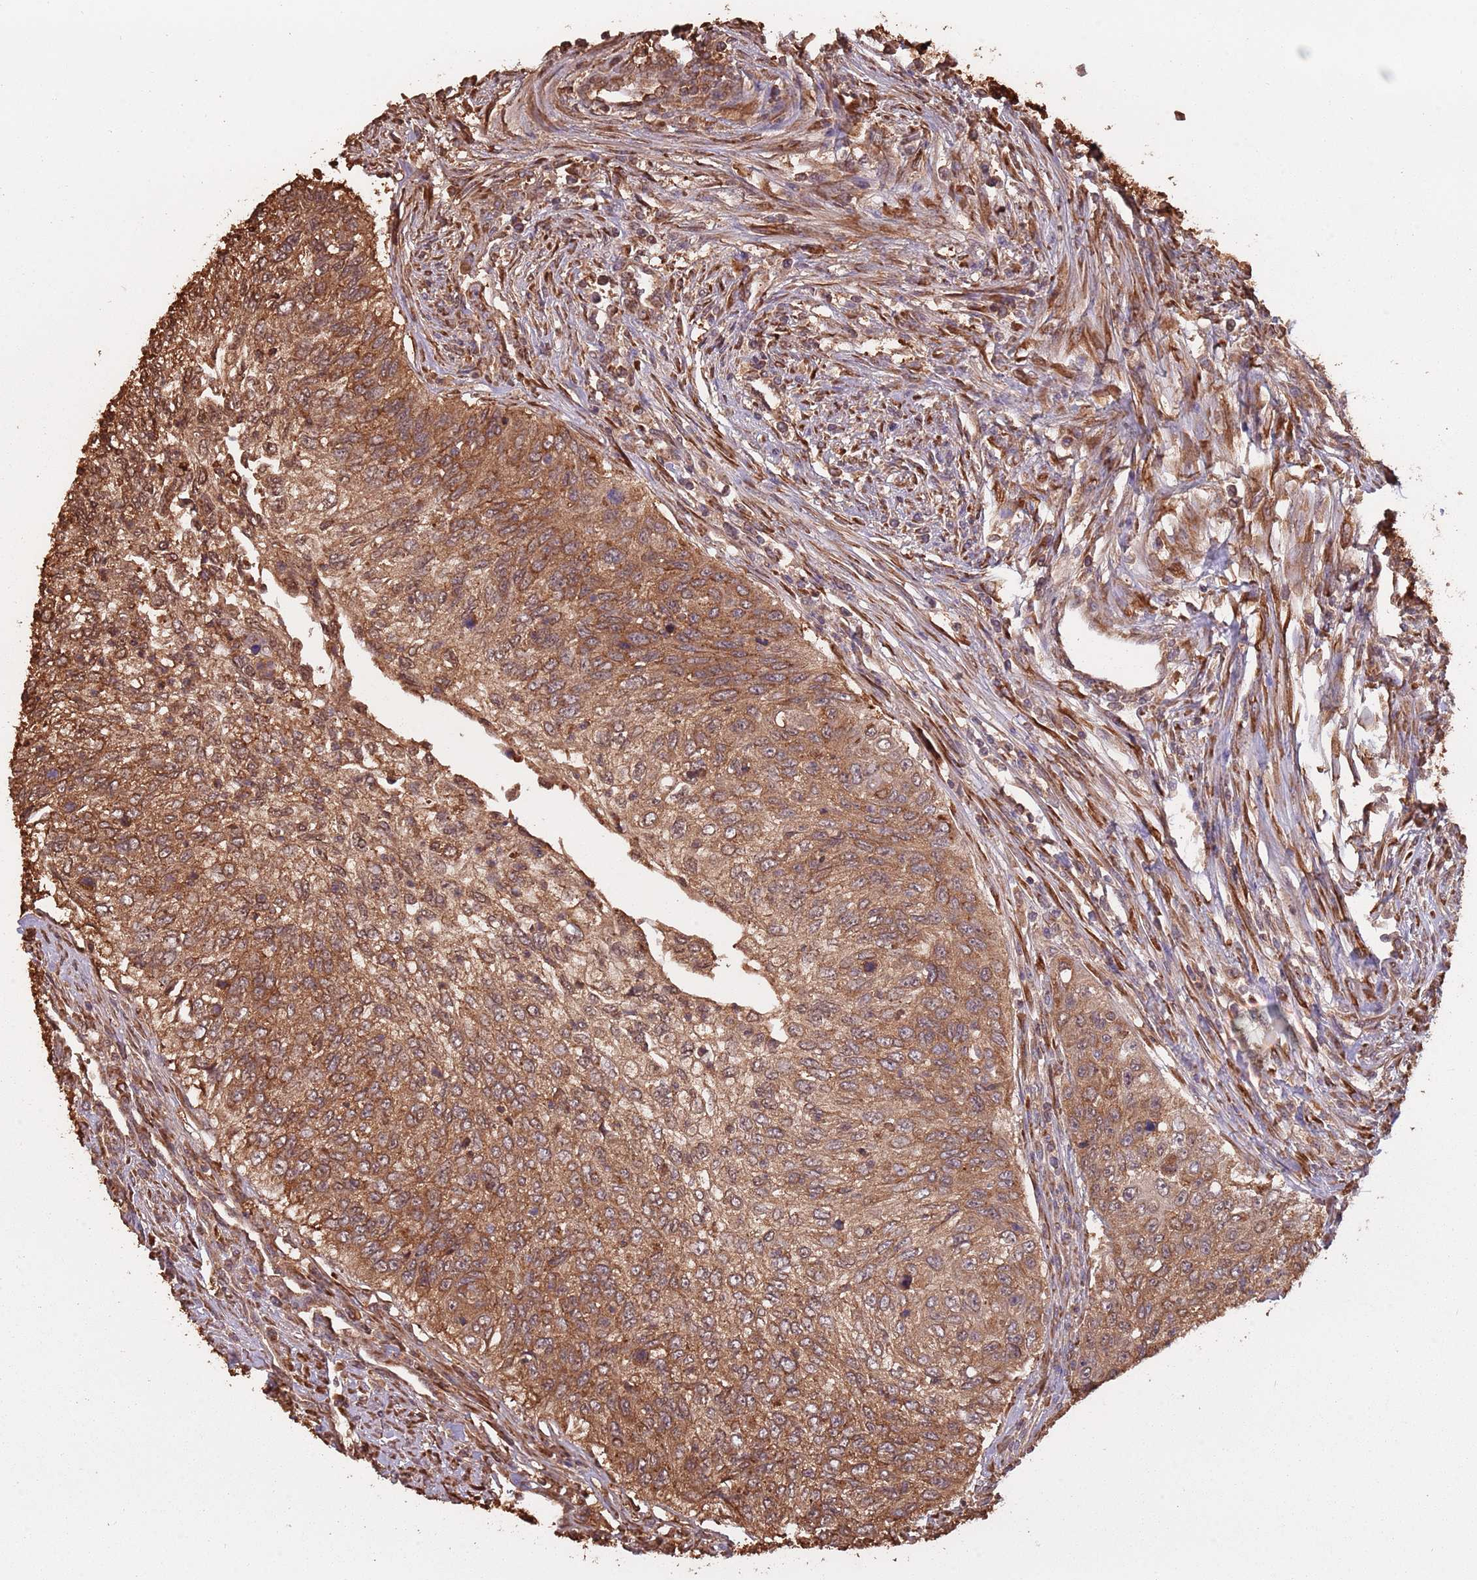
{"staining": {"intensity": "strong", "quantity": ">75%", "location": "cytoplasmic/membranous"}, "tissue": "urothelial cancer", "cell_type": "Tumor cells", "image_type": "cancer", "snomed": [{"axis": "morphology", "description": "Urothelial carcinoma, High grade"}, {"axis": "topography", "description": "Urinary bladder"}], "caption": "Immunohistochemistry (IHC) histopathology image of neoplastic tissue: high-grade urothelial carcinoma stained using IHC shows high levels of strong protein expression localized specifically in the cytoplasmic/membranous of tumor cells, appearing as a cytoplasmic/membranous brown color.", "gene": "COG4", "patient": {"sex": "female", "age": 60}}